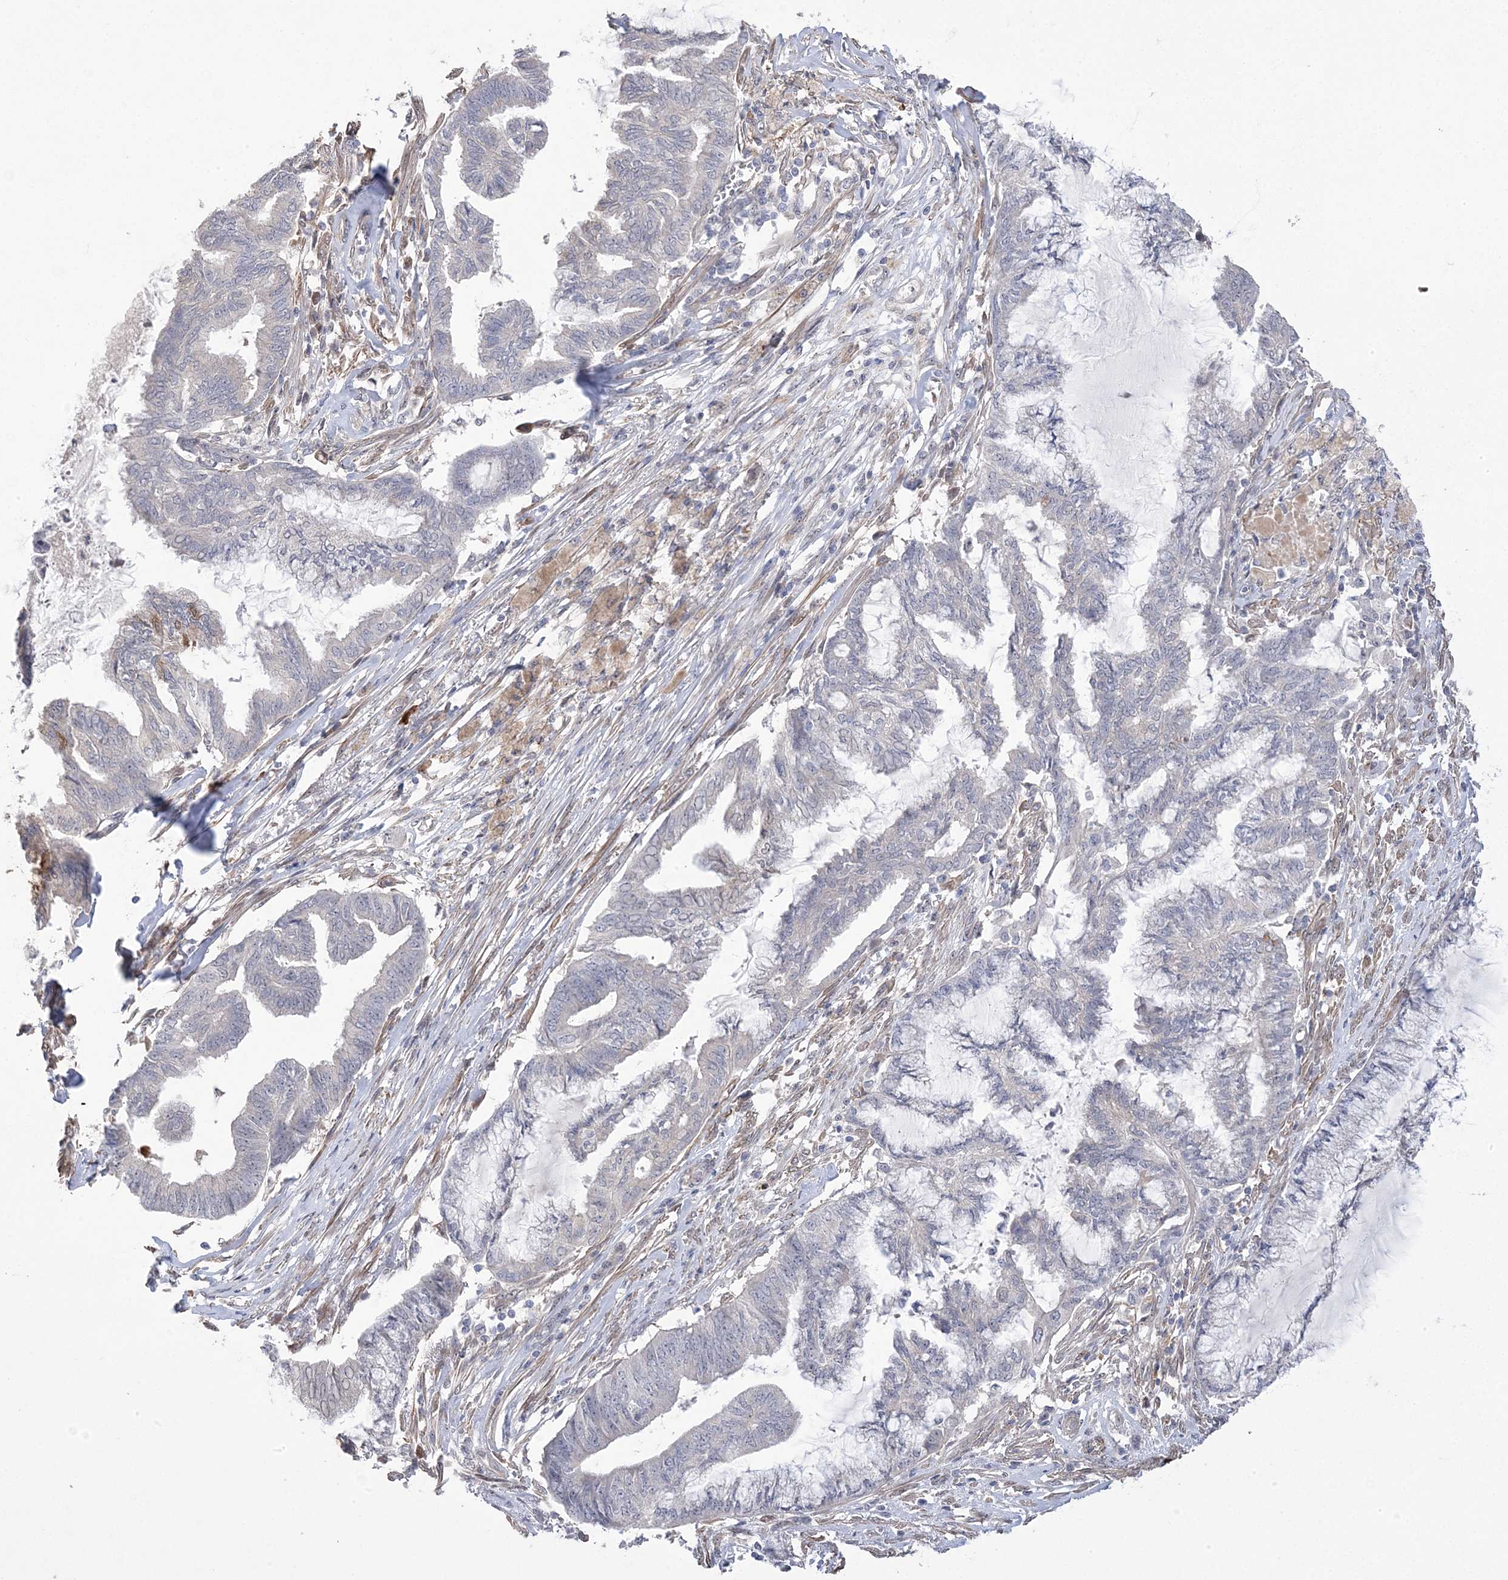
{"staining": {"intensity": "negative", "quantity": "none", "location": "none"}, "tissue": "endometrial cancer", "cell_type": "Tumor cells", "image_type": "cancer", "snomed": [{"axis": "morphology", "description": "Adenocarcinoma, NOS"}, {"axis": "topography", "description": "Endometrium"}], "caption": "This micrograph is of adenocarcinoma (endometrial) stained with immunohistochemistry to label a protein in brown with the nuclei are counter-stained blue. There is no expression in tumor cells.", "gene": "GTPBP6", "patient": {"sex": "female", "age": 86}}